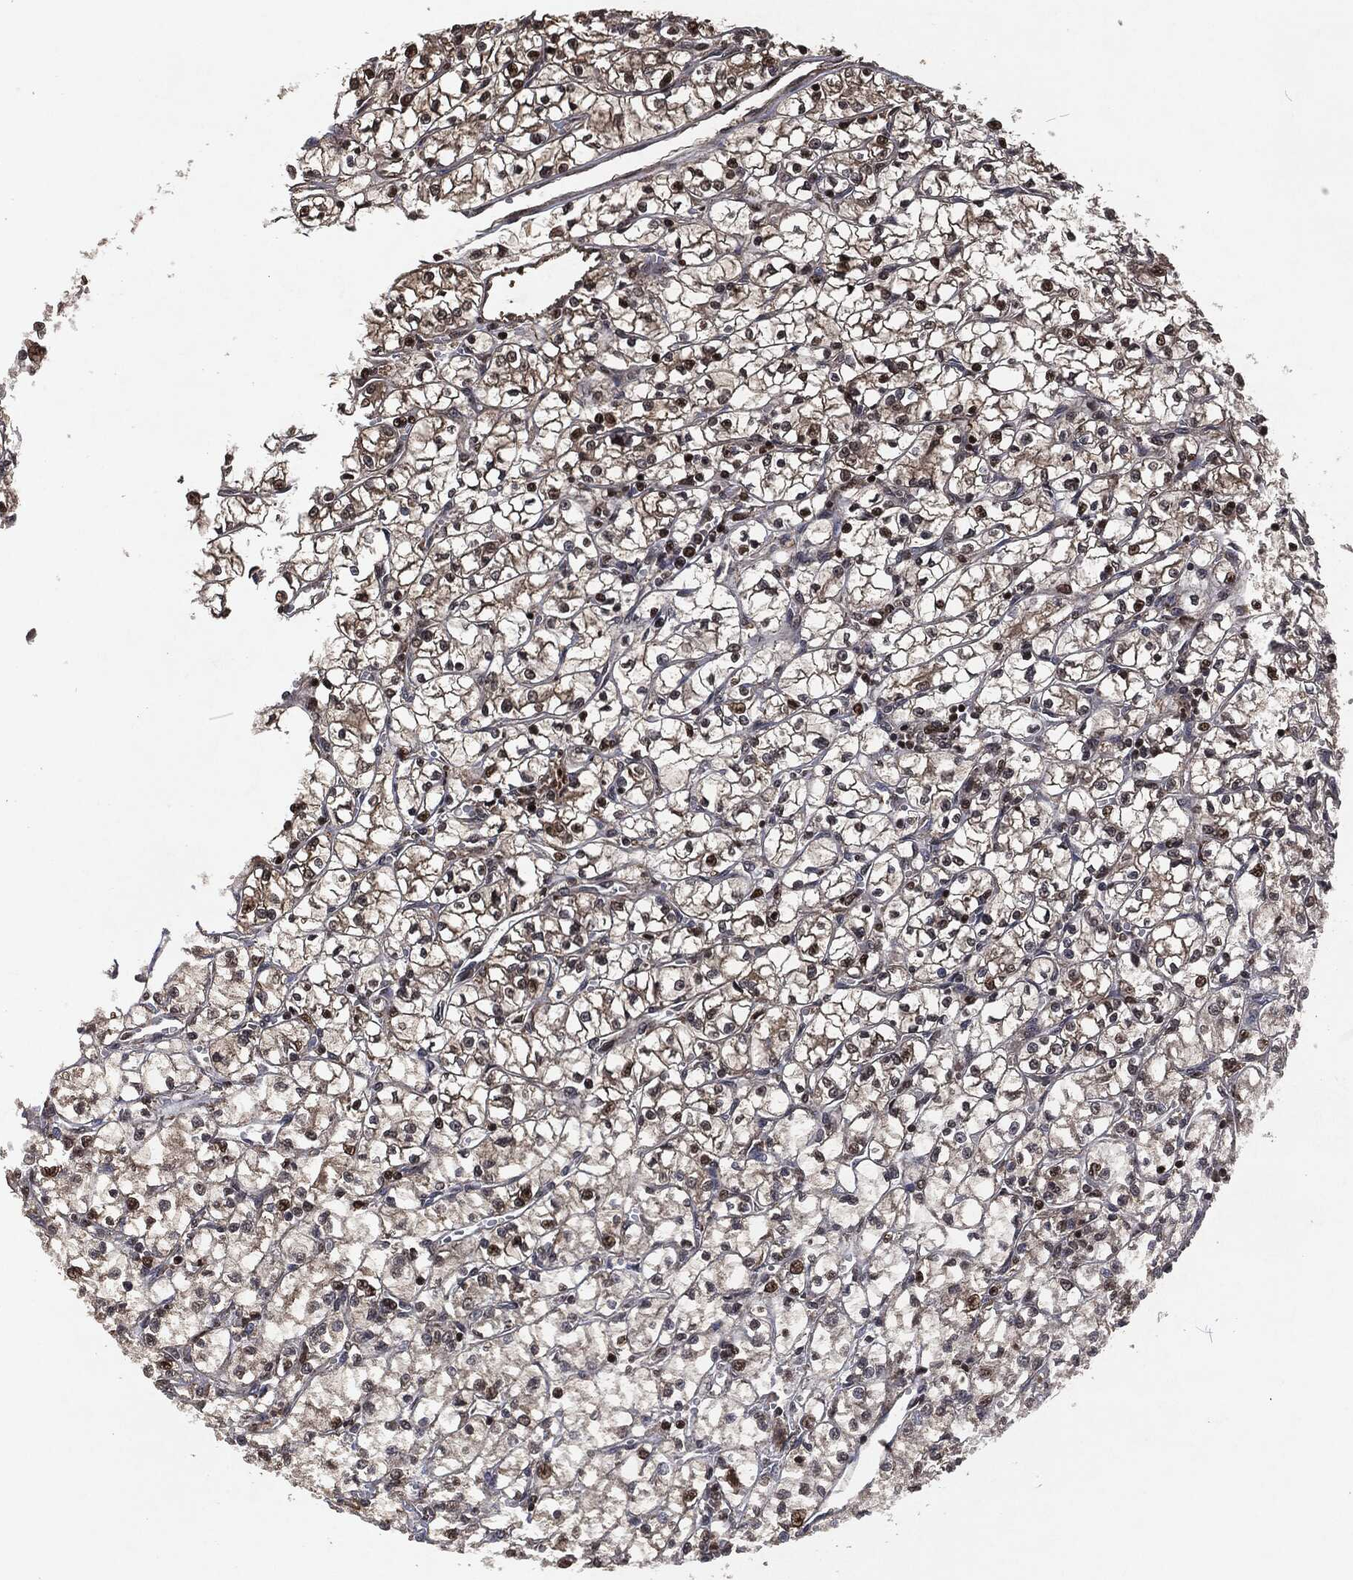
{"staining": {"intensity": "strong", "quantity": "25%-75%", "location": "nuclear"}, "tissue": "renal cancer", "cell_type": "Tumor cells", "image_type": "cancer", "snomed": [{"axis": "morphology", "description": "Adenocarcinoma, NOS"}, {"axis": "topography", "description": "Kidney"}], "caption": "A high-resolution image shows IHC staining of renal cancer (adenocarcinoma), which shows strong nuclear expression in about 25%-75% of tumor cells. (brown staining indicates protein expression, while blue staining denotes nuclei).", "gene": "SNAI1", "patient": {"sex": "female", "age": 64}}